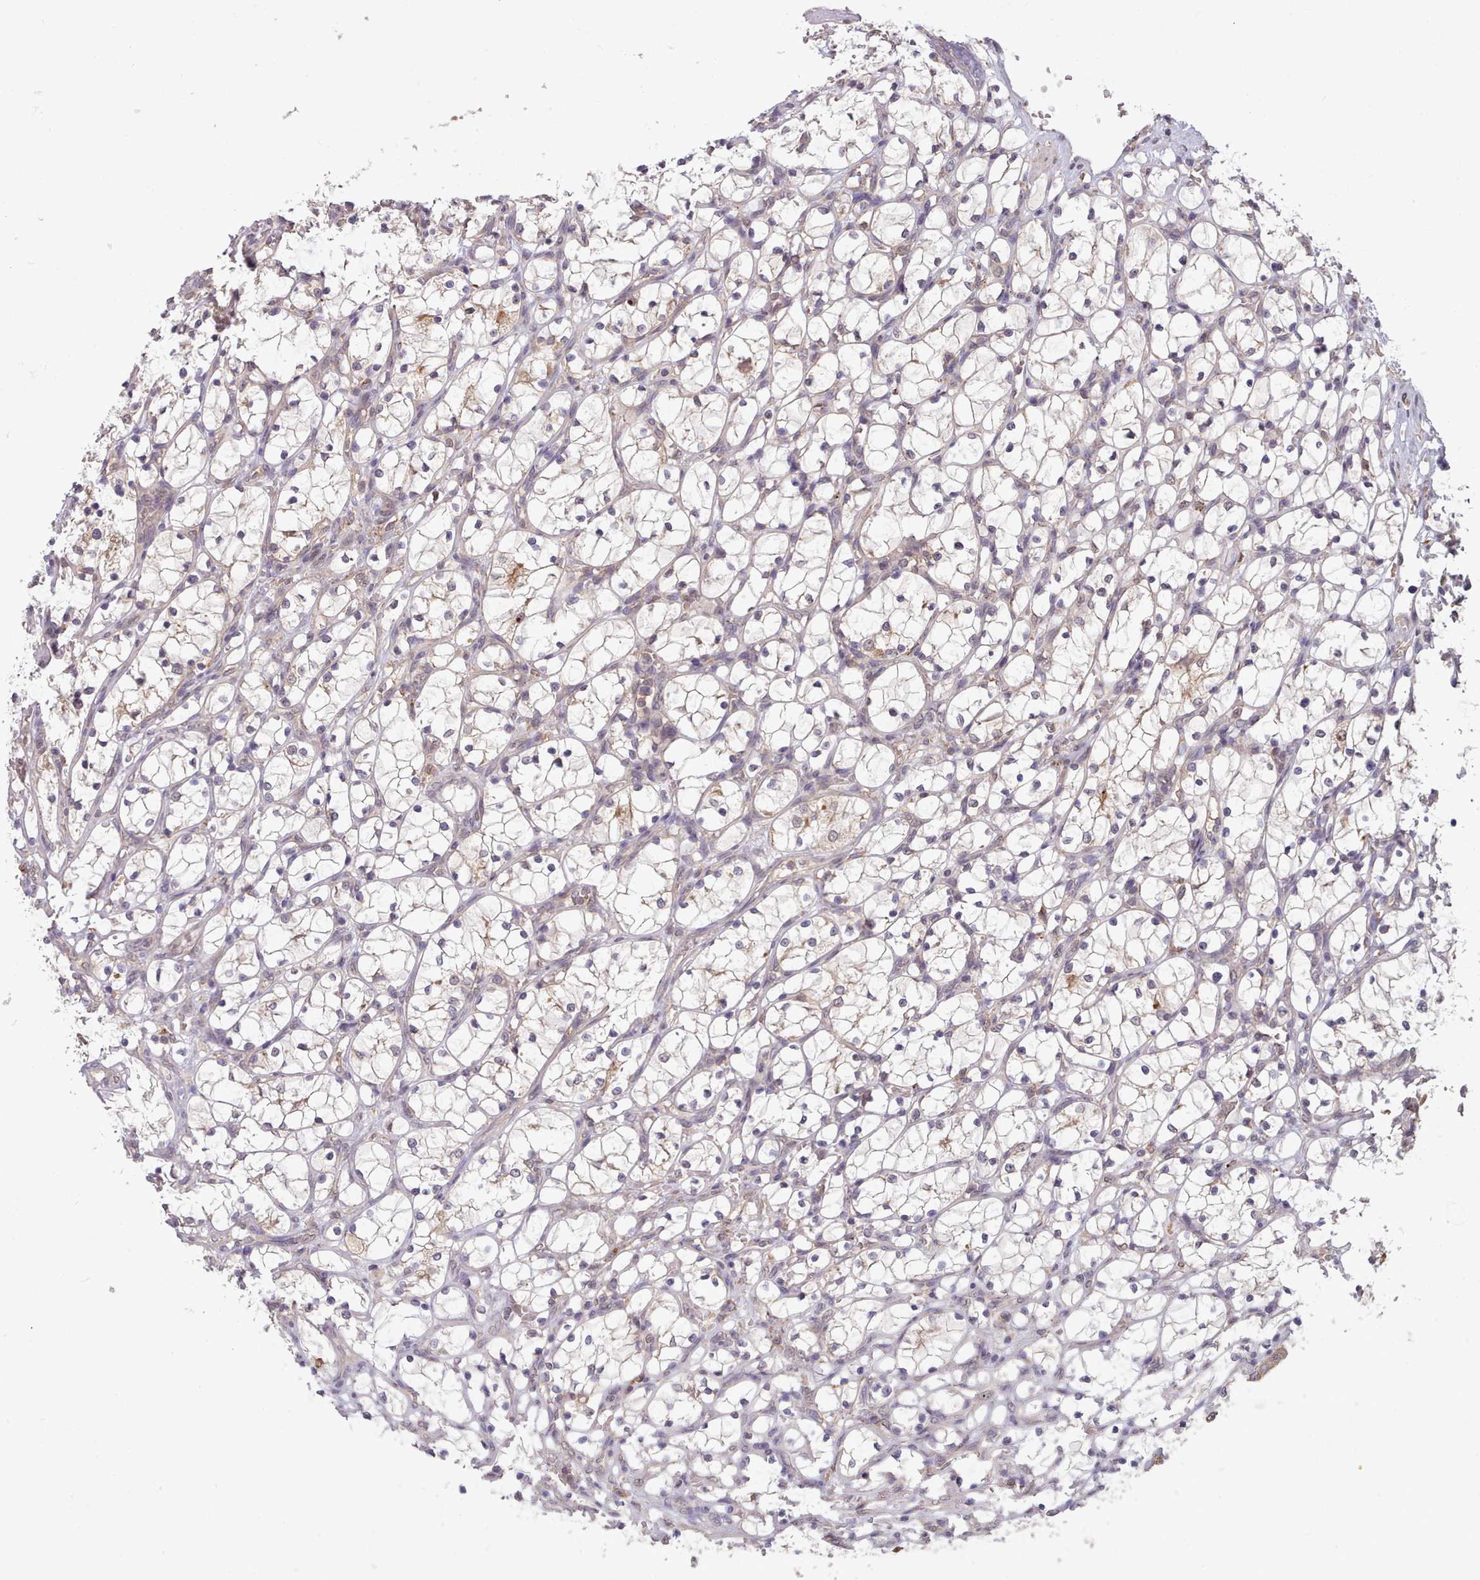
{"staining": {"intensity": "weak", "quantity": "<25%", "location": "cytoplasmic/membranous"}, "tissue": "renal cancer", "cell_type": "Tumor cells", "image_type": "cancer", "snomed": [{"axis": "morphology", "description": "Adenocarcinoma, NOS"}, {"axis": "topography", "description": "Kidney"}], "caption": "Tumor cells show no significant positivity in renal cancer (adenocarcinoma).", "gene": "PIP4P1", "patient": {"sex": "female", "age": 69}}